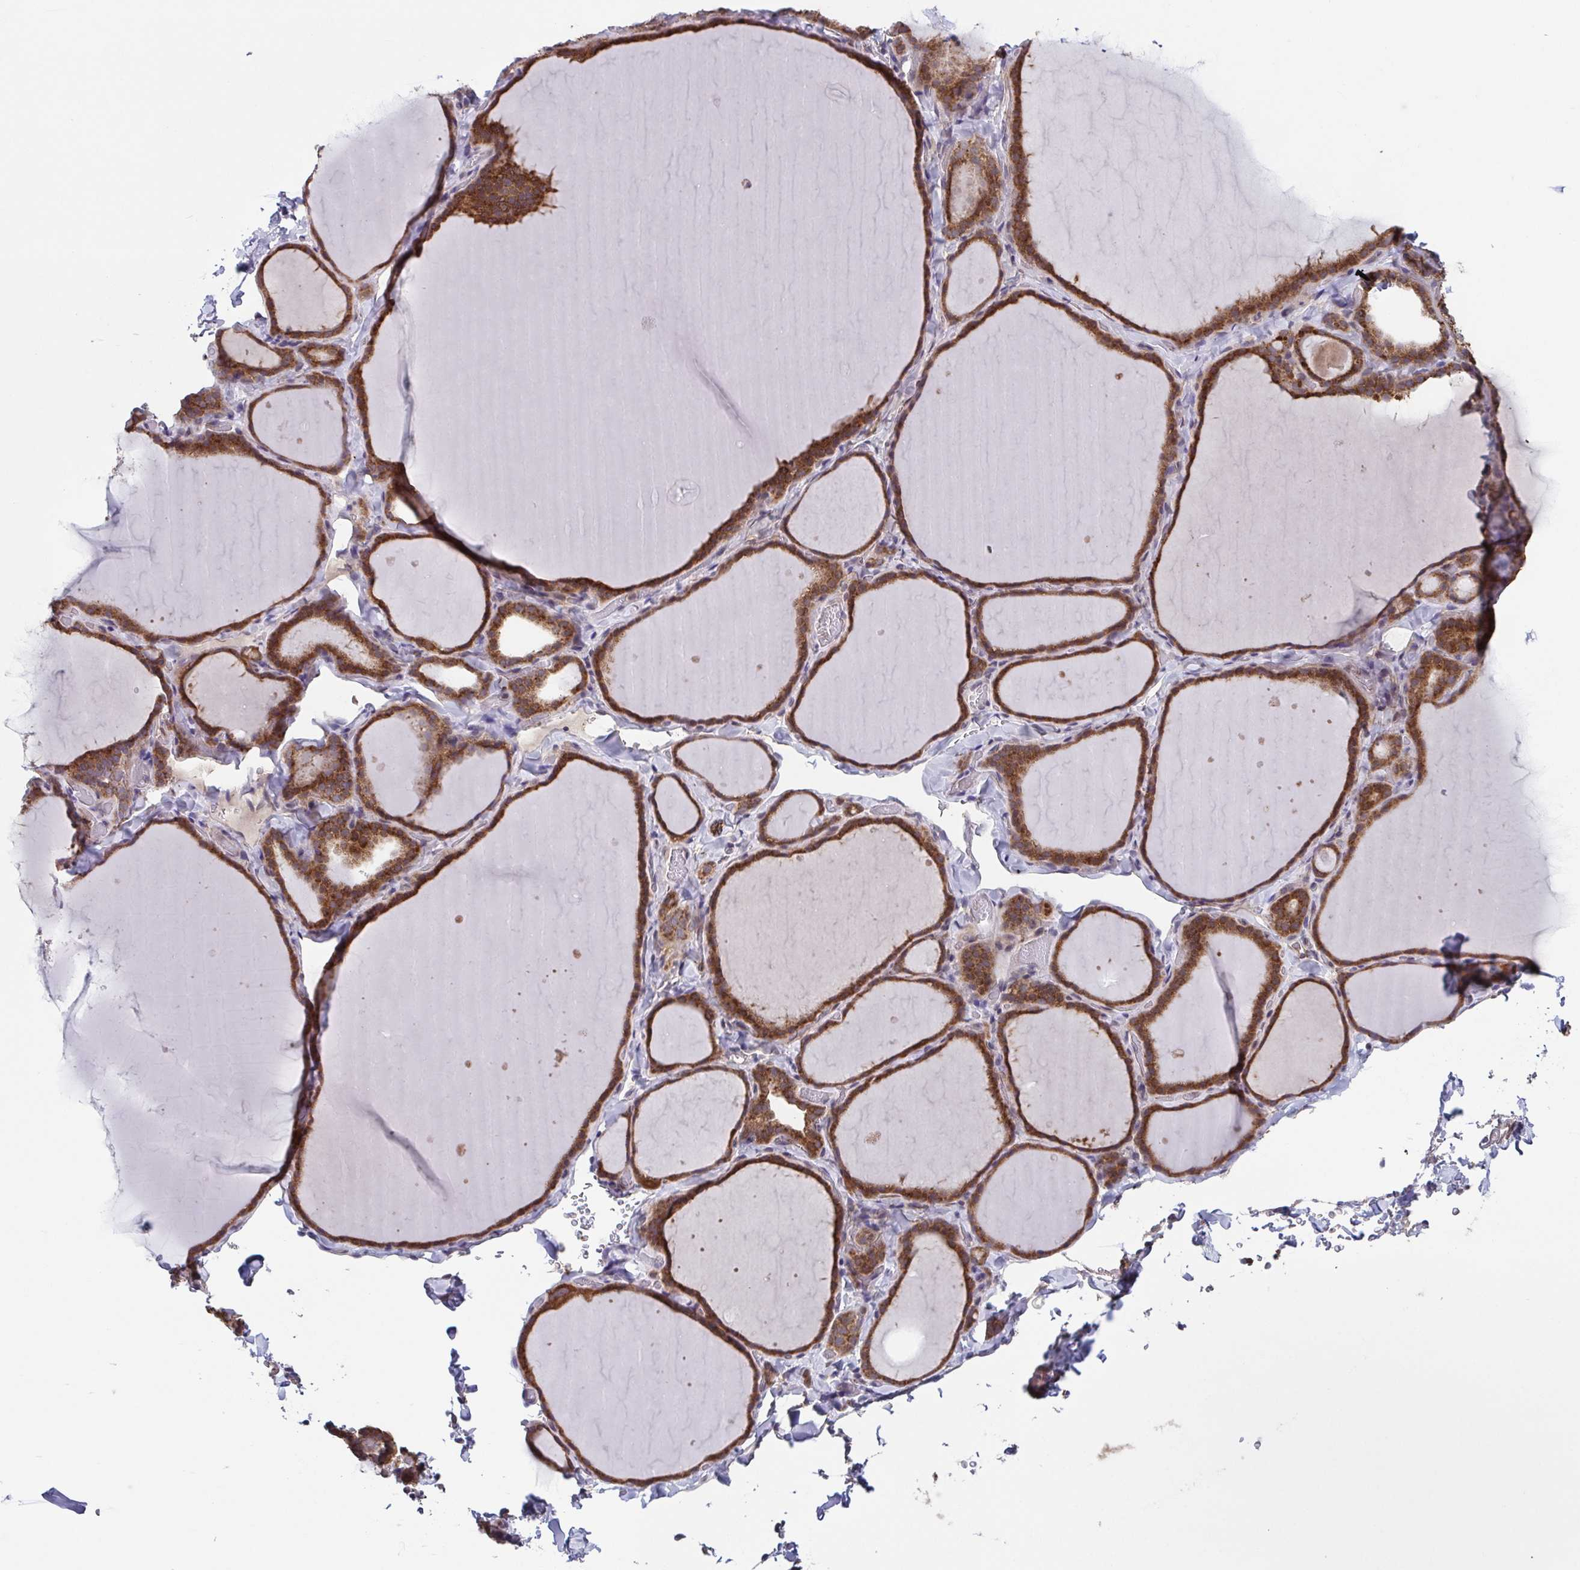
{"staining": {"intensity": "moderate", "quantity": ">75%", "location": "cytoplasmic/membranous"}, "tissue": "thyroid gland", "cell_type": "Glandular cells", "image_type": "normal", "snomed": [{"axis": "morphology", "description": "Normal tissue, NOS"}, {"axis": "topography", "description": "Thyroid gland"}], "caption": "Protein staining shows moderate cytoplasmic/membranous expression in about >75% of glandular cells in normal thyroid gland.", "gene": "TTC19", "patient": {"sex": "female", "age": 22}}